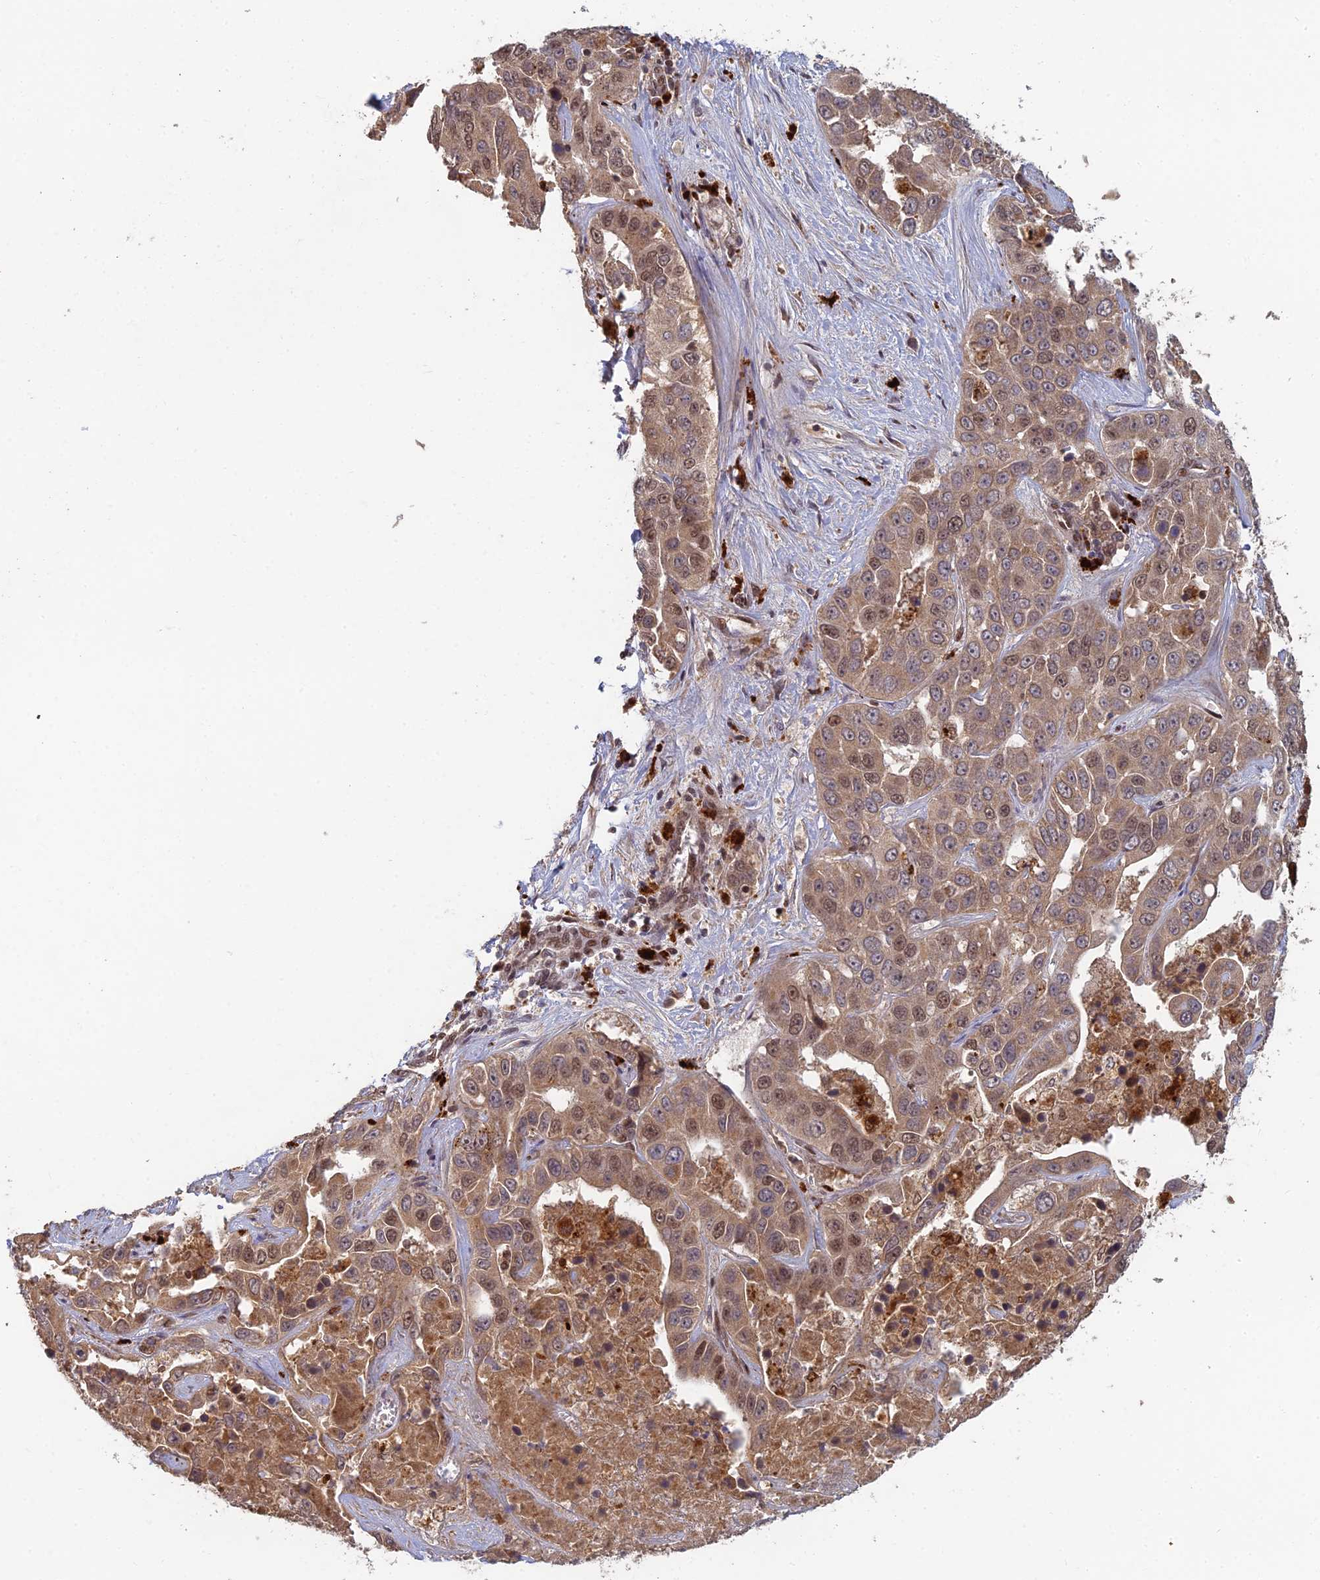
{"staining": {"intensity": "moderate", "quantity": ">75%", "location": "cytoplasmic/membranous,nuclear"}, "tissue": "liver cancer", "cell_type": "Tumor cells", "image_type": "cancer", "snomed": [{"axis": "morphology", "description": "Cholangiocarcinoma"}, {"axis": "topography", "description": "Liver"}], "caption": "Liver cancer tissue demonstrates moderate cytoplasmic/membranous and nuclear expression in about >75% of tumor cells Using DAB (brown) and hematoxylin (blue) stains, captured at high magnification using brightfield microscopy.", "gene": "RANBP3", "patient": {"sex": "female", "age": 52}}